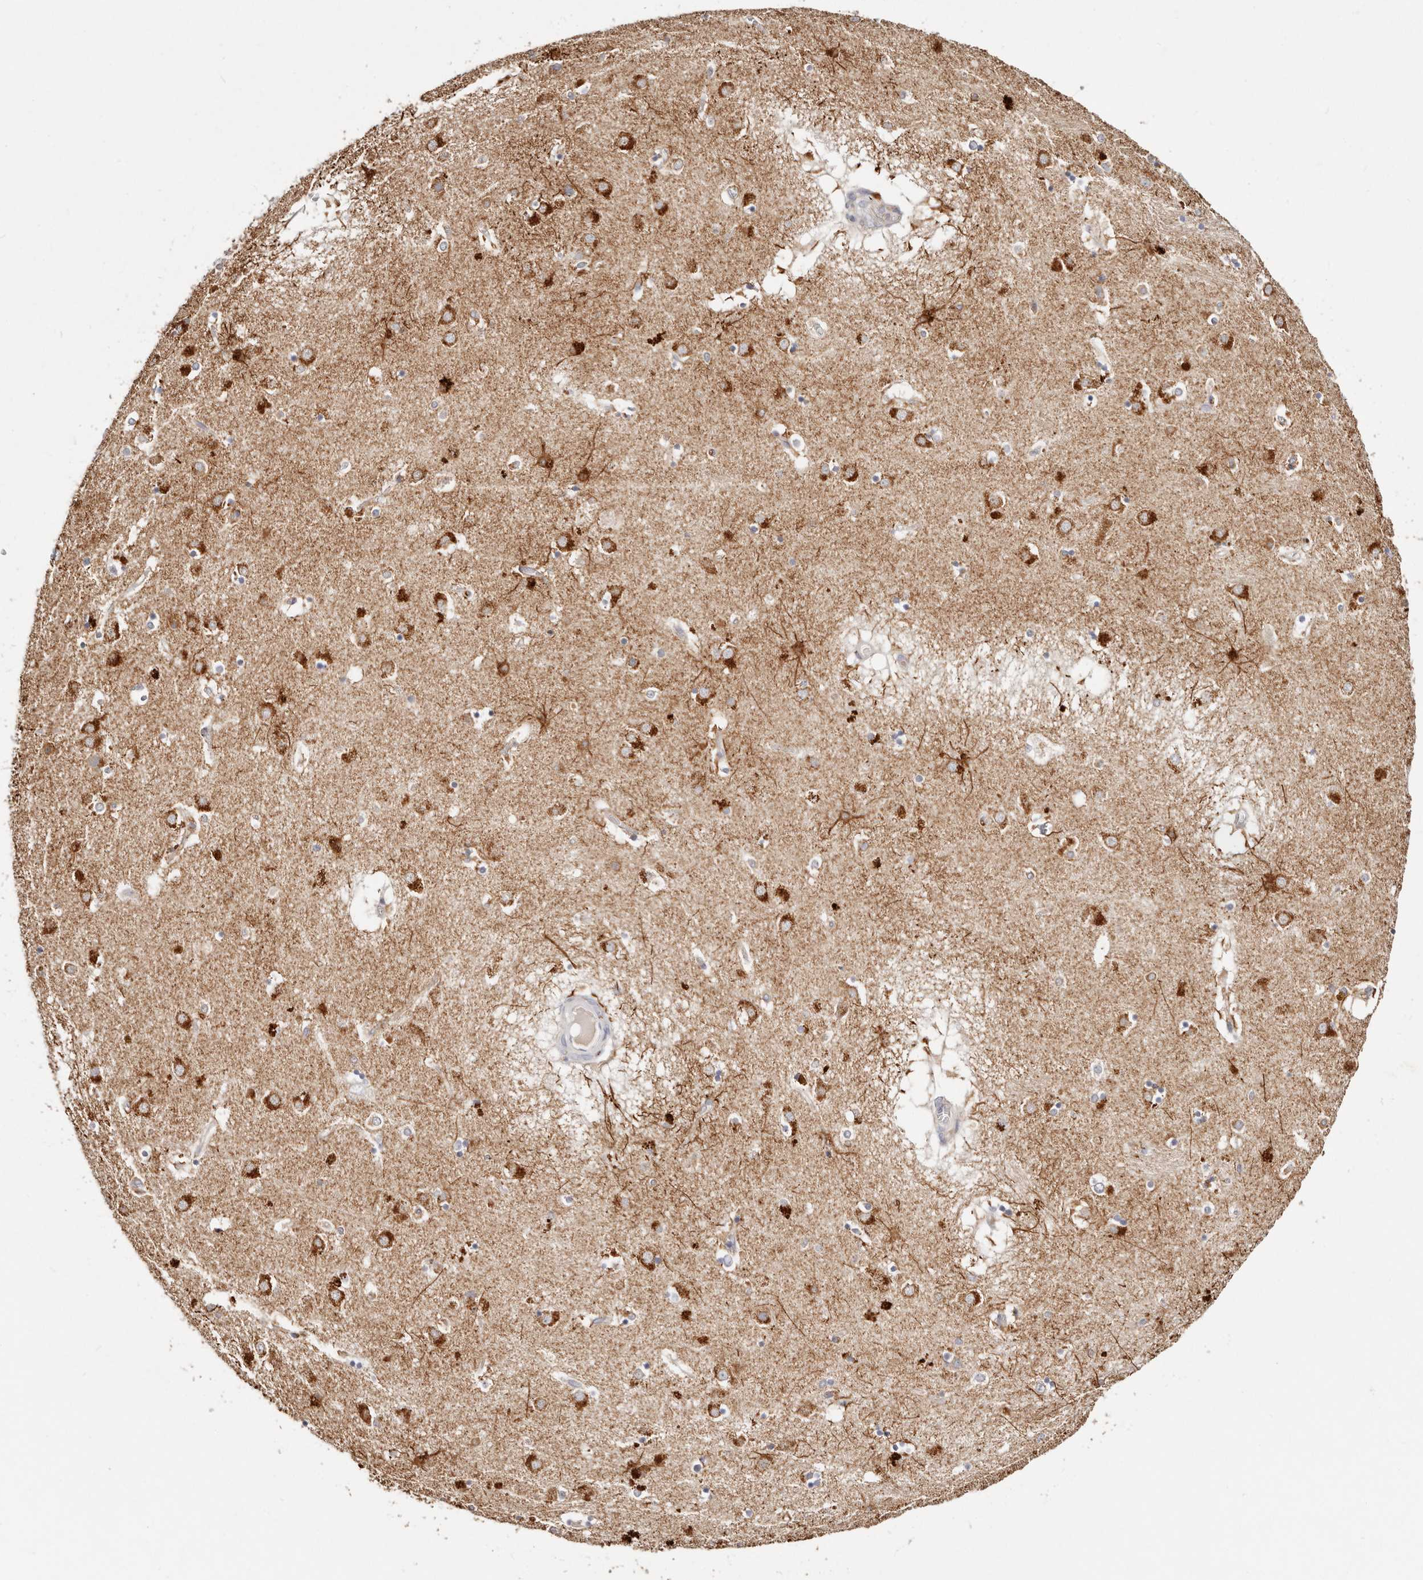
{"staining": {"intensity": "moderate", "quantity": "<25%", "location": "cytoplasmic/membranous"}, "tissue": "caudate", "cell_type": "Glial cells", "image_type": "normal", "snomed": [{"axis": "morphology", "description": "Normal tissue, NOS"}, {"axis": "topography", "description": "Lateral ventricle wall"}], "caption": "This photomicrograph displays IHC staining of normal caudate, with low moderate cytoplasmic/membranous expression in about <25% of glial cells.", "gene": "VIPAS39", "patient": {"sex": "male", "age": 70}}